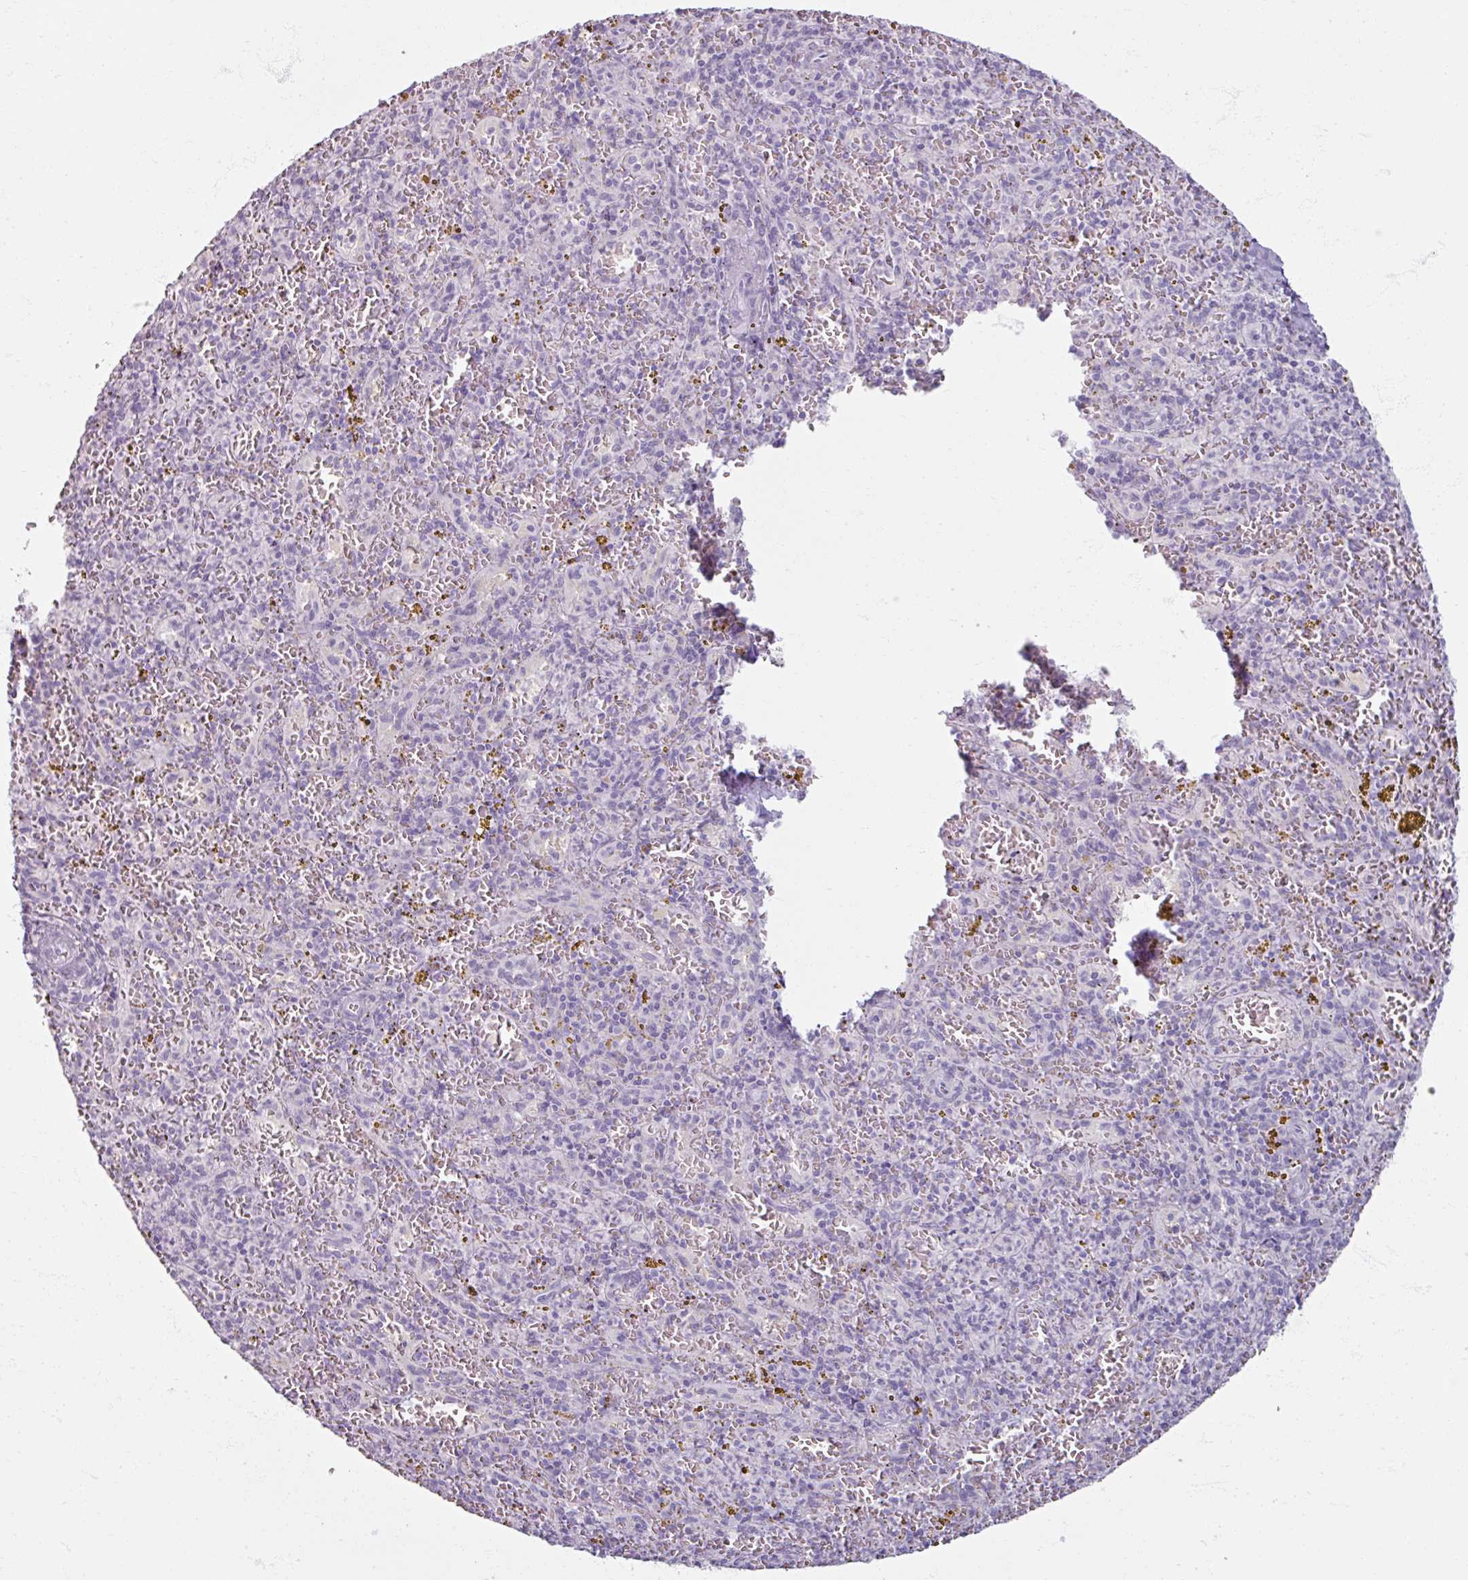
{"staining": {"intensity": "negative", "quantity": "none", "location": "none"}, "tissue": "spleen", "cell_type": "Cells in red pulp", "image_type": "normal", "snomed": [{"axis": "morphology", "description": "Normal tissue, NOS"}, {"axis": "topography", "description": "Spleen"}], "caption": "Protein analysis of benign spleen demonstrates no significant staining in cells in red pulp. (DAB immunohistochemistry (IHC) with hematoxylin counter stain).", "gene": "TG", "patient": {"sex": "male", "age": 57}}